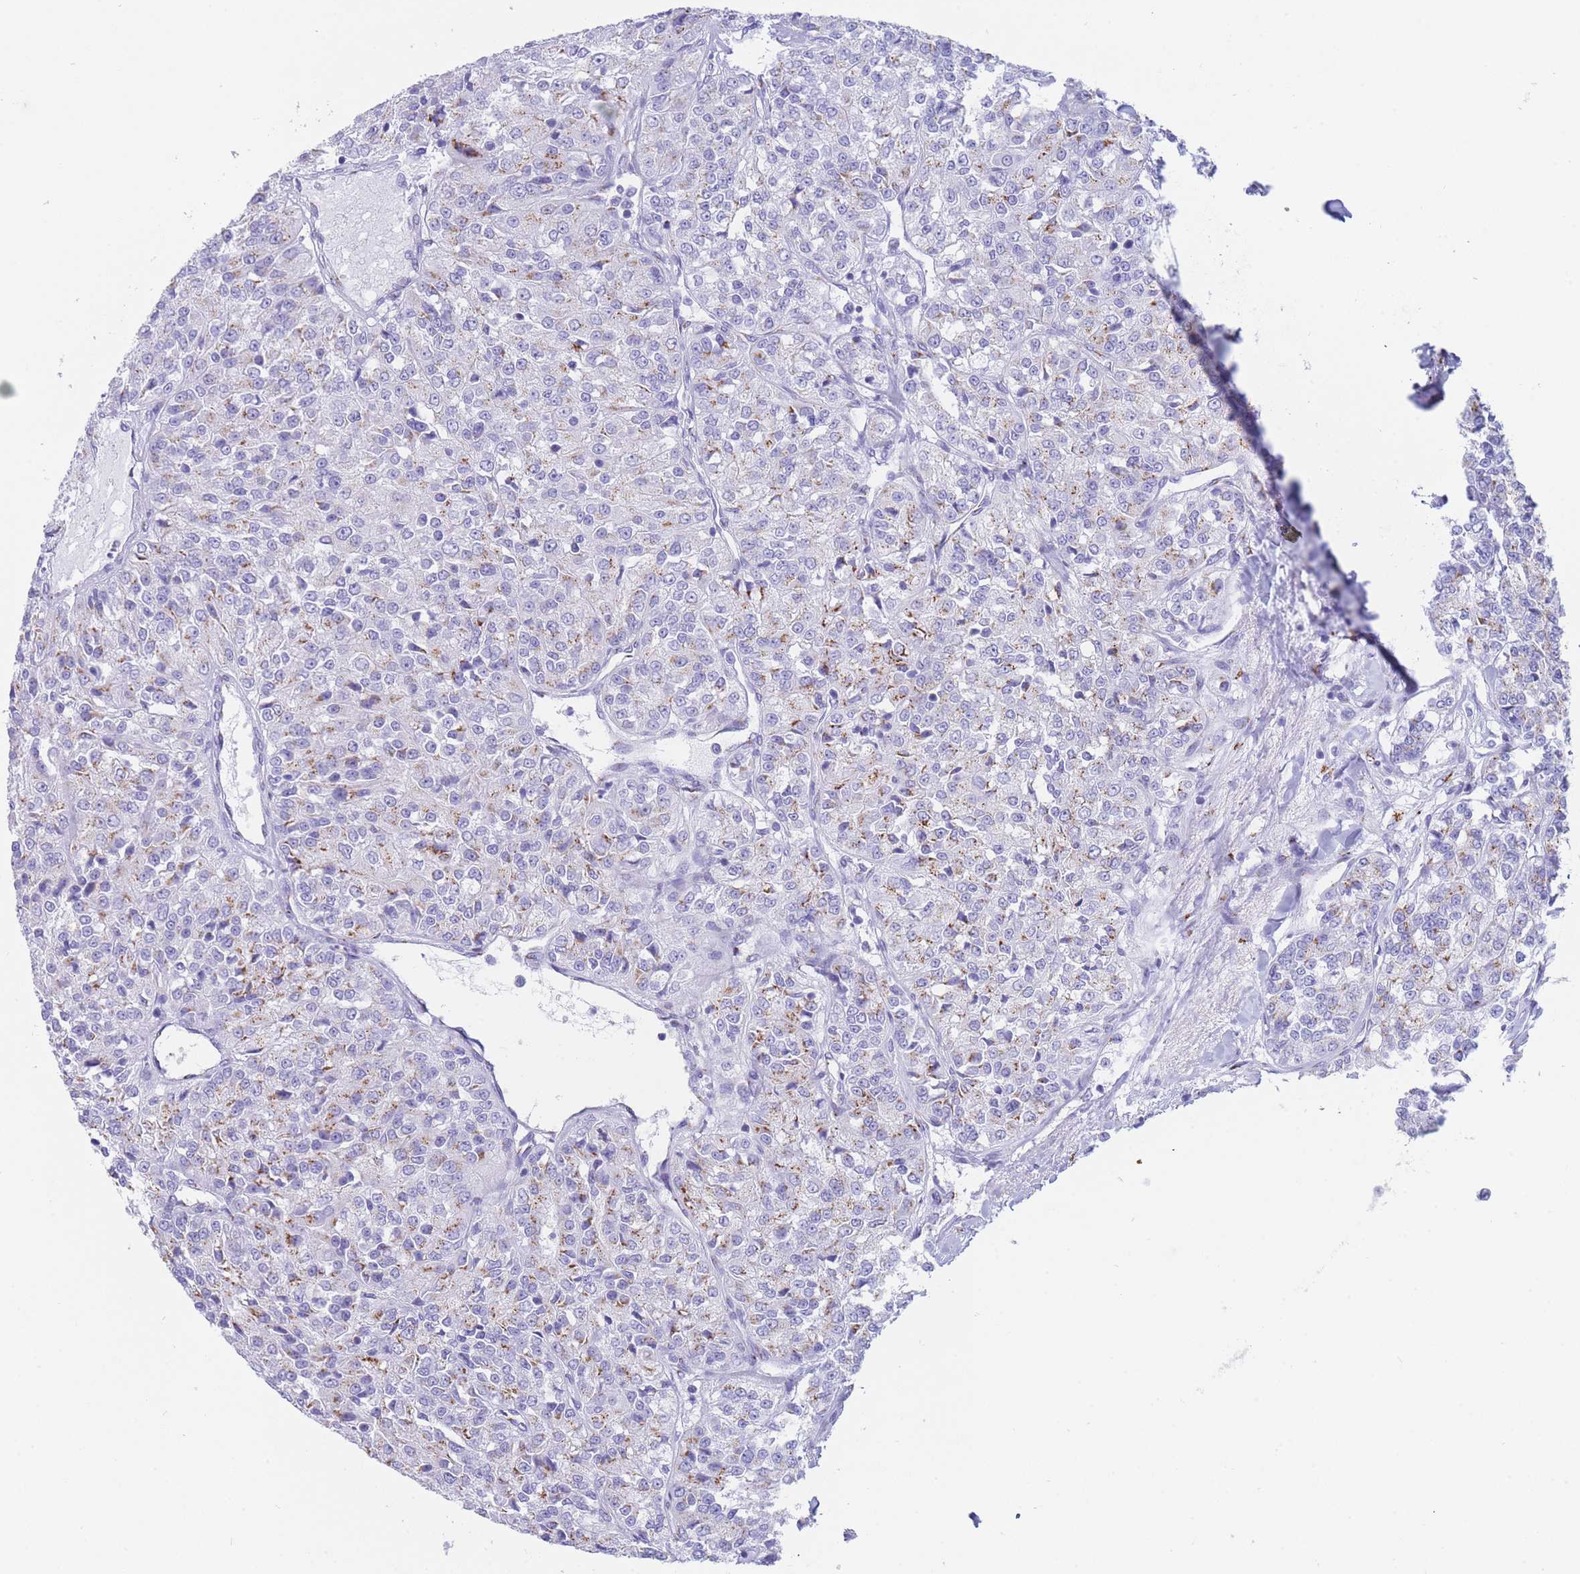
{"staining": {"intensity": "moderate", "quantity": "25%-75%", "location": "cytoplasmic/membranous"}, "tissue": "renal cancer", "cell_type": "Tumor cells", "image_type": "cancer", "snomed": [{"axis": "morphology", "description": "Adenocarcinoma, NOS"}, {"axis": "topography", "description": "Kidney"}], "caption": "Tumor cells show medium levels of moderate cytoplasmic/membranous expression in about 25%-75% of cells in renal cancer. Using DAB (3,3'-diaminobenzidine) (brown) and hematoxylin (blue) stains, captured at high magnification using brightfield microscopy.", "gene": "FAM3C", "patient": {"sex": "female", "age": 63}}